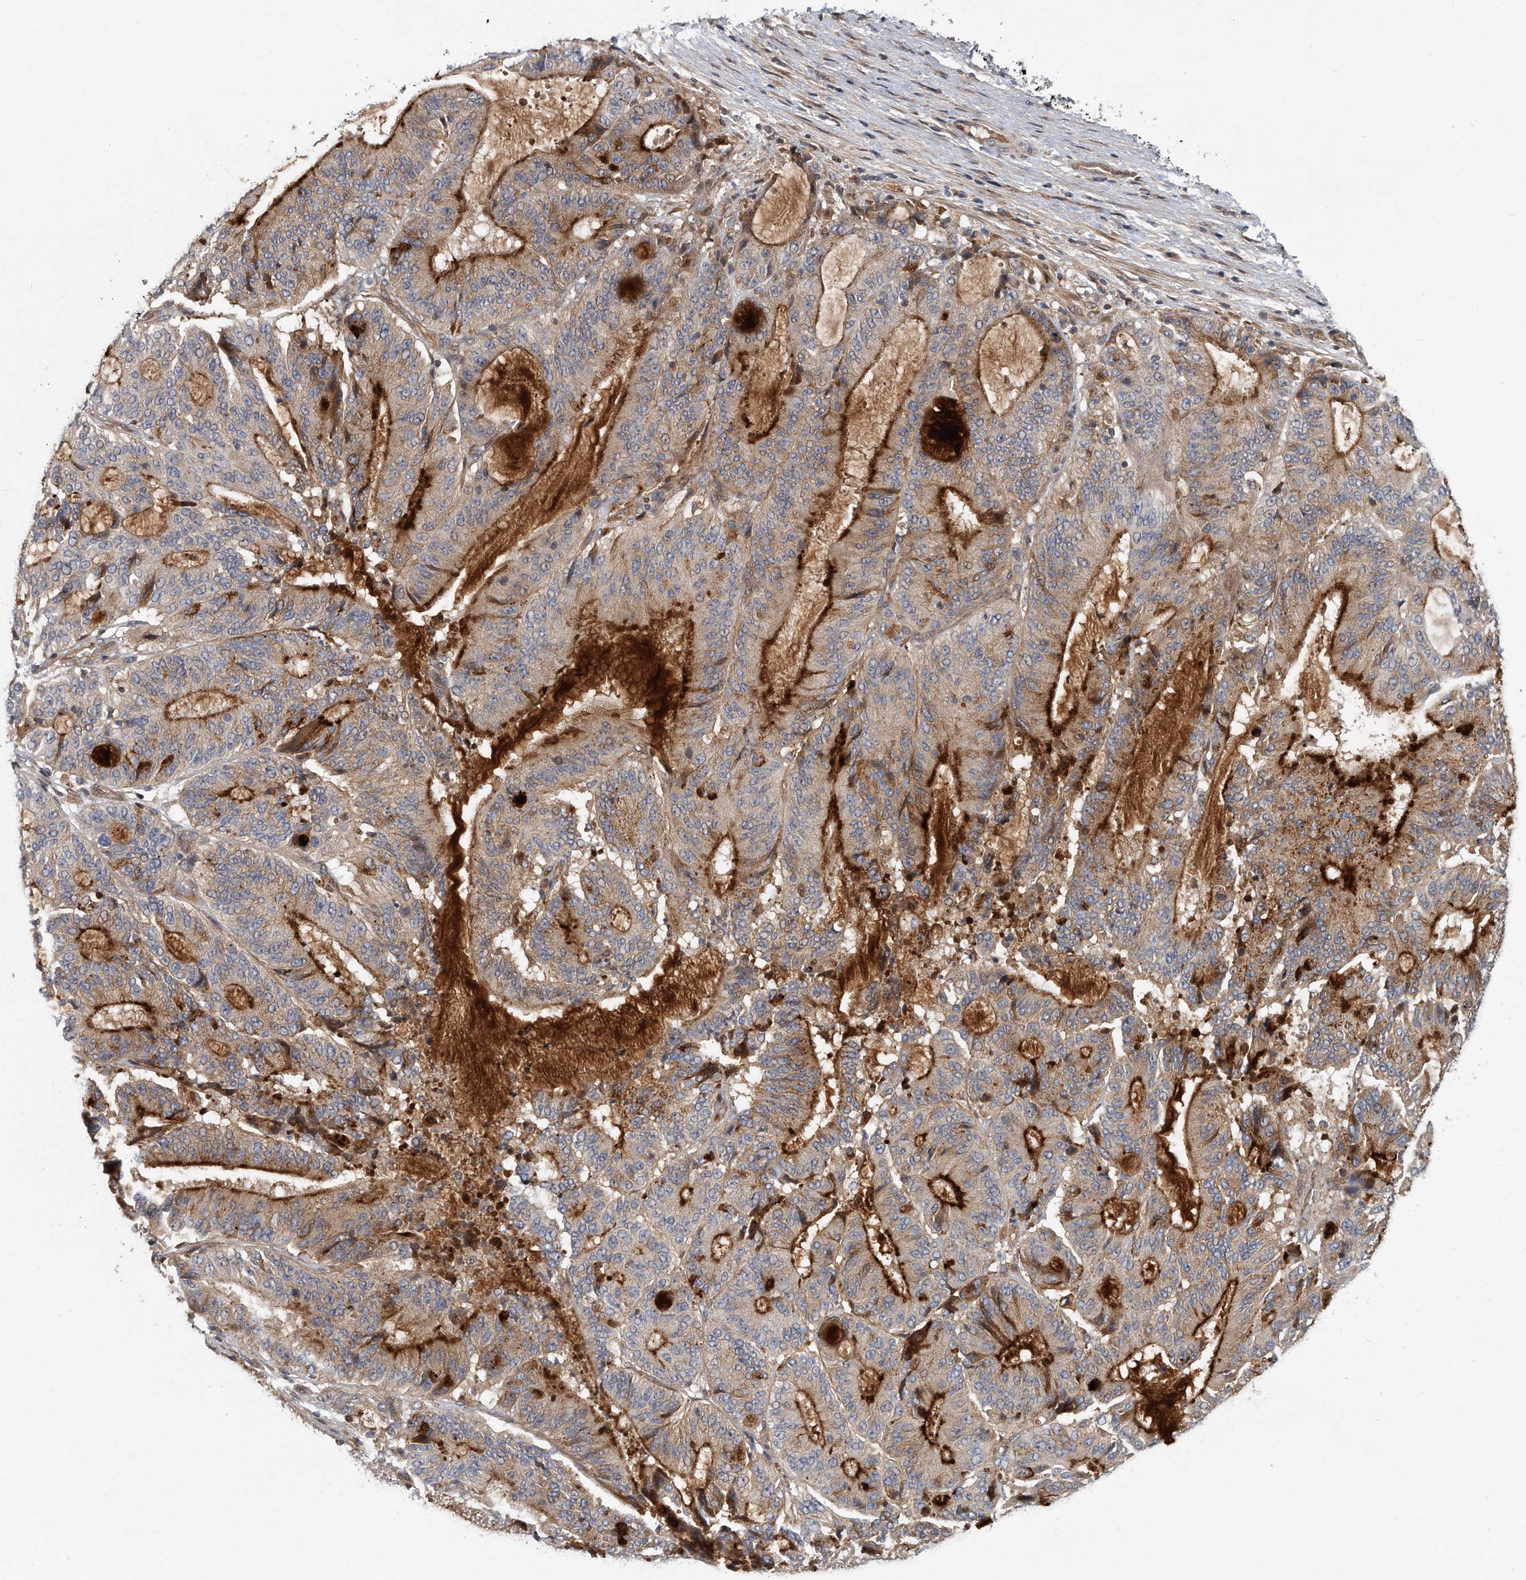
{"staining": {"intensity": "strong", "quantity": "25%-75%", "location": "cytoplasmic/membranous"}, "tissue": "liver cancer", "cell_type": "Tumor cells", "image_type": "cancer", "snomed": [{"axis": "morphology", "description": "Normal tissue, NOS"}, {"axis": "morphology", "description": "Cholangiocarcinoma"}, {"axis": "topography", "description": "Liver"}, {"axis": "topography", "description": "Peripheral nerve tissue"}], "caption": "Cholangiocarcinoma (liver) stained with DAB IHC reveals high levels of strong cytoplasmic/membranous staining in approximately 25%-75% of tumor cells.", "gene": "PCDH8", "patient": {"sex": "female", "age": 73}}